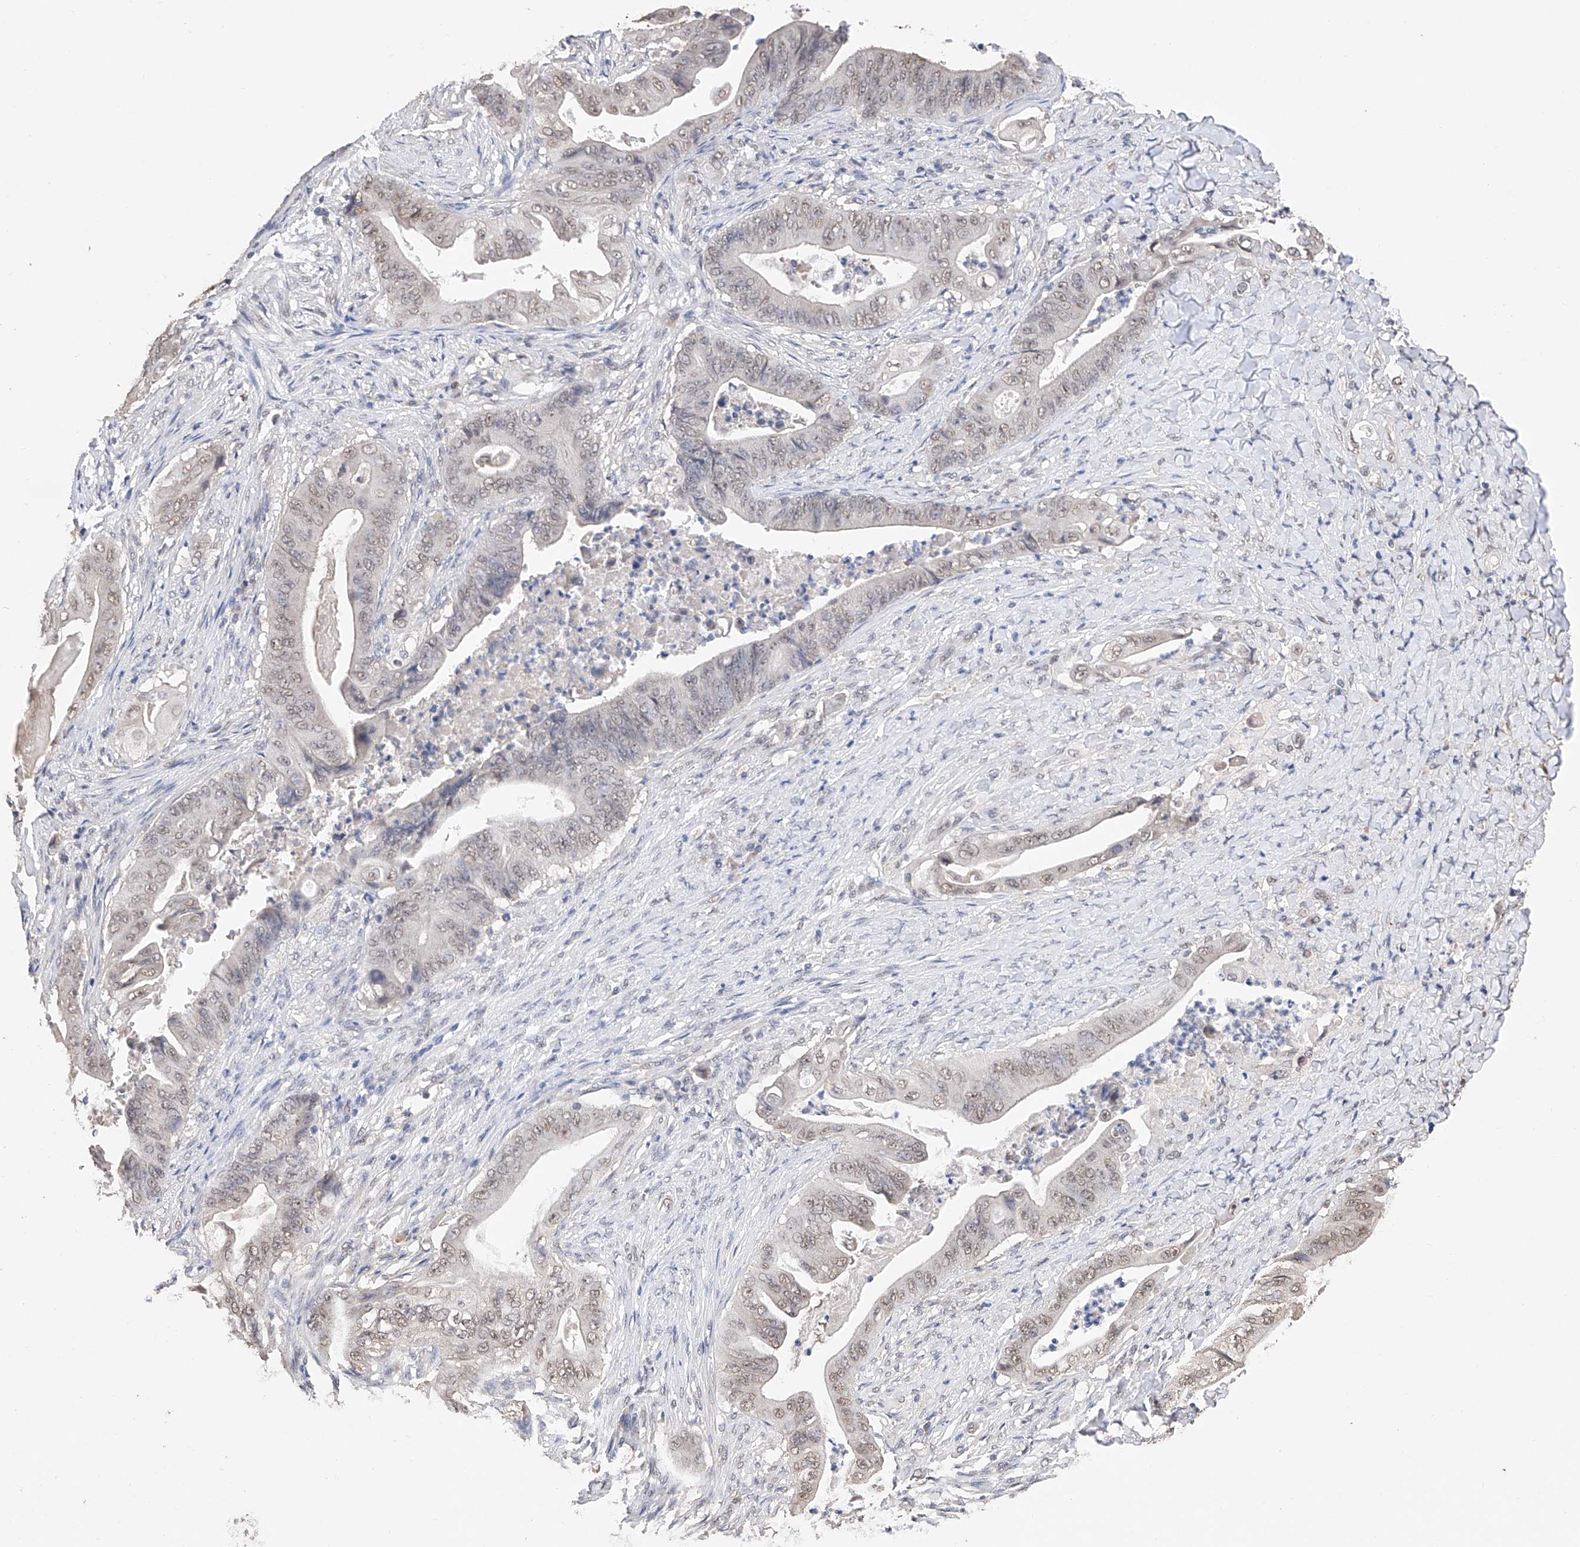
{"staining": {"intensity": "weak", "quantity": "25%-75%", "location": "nuclear"}, "tissue": "stomach cancer", "cell_type": "Tumor cells", "image_type": "cancer", "snomed": [{"axis": "morphology", "description": "Adenocarcinoma, NOS"}, {"axis": "topography", "description": "Stomach"}], "caption": "This photomicrograph reveals IHC staining of human stomach adenocarcinoma, with low weak nuclear staining in approximately 25%-75% of tumor cells.", "gene": "DMAP1", "patient": {"sex": "female", "age": 73}}